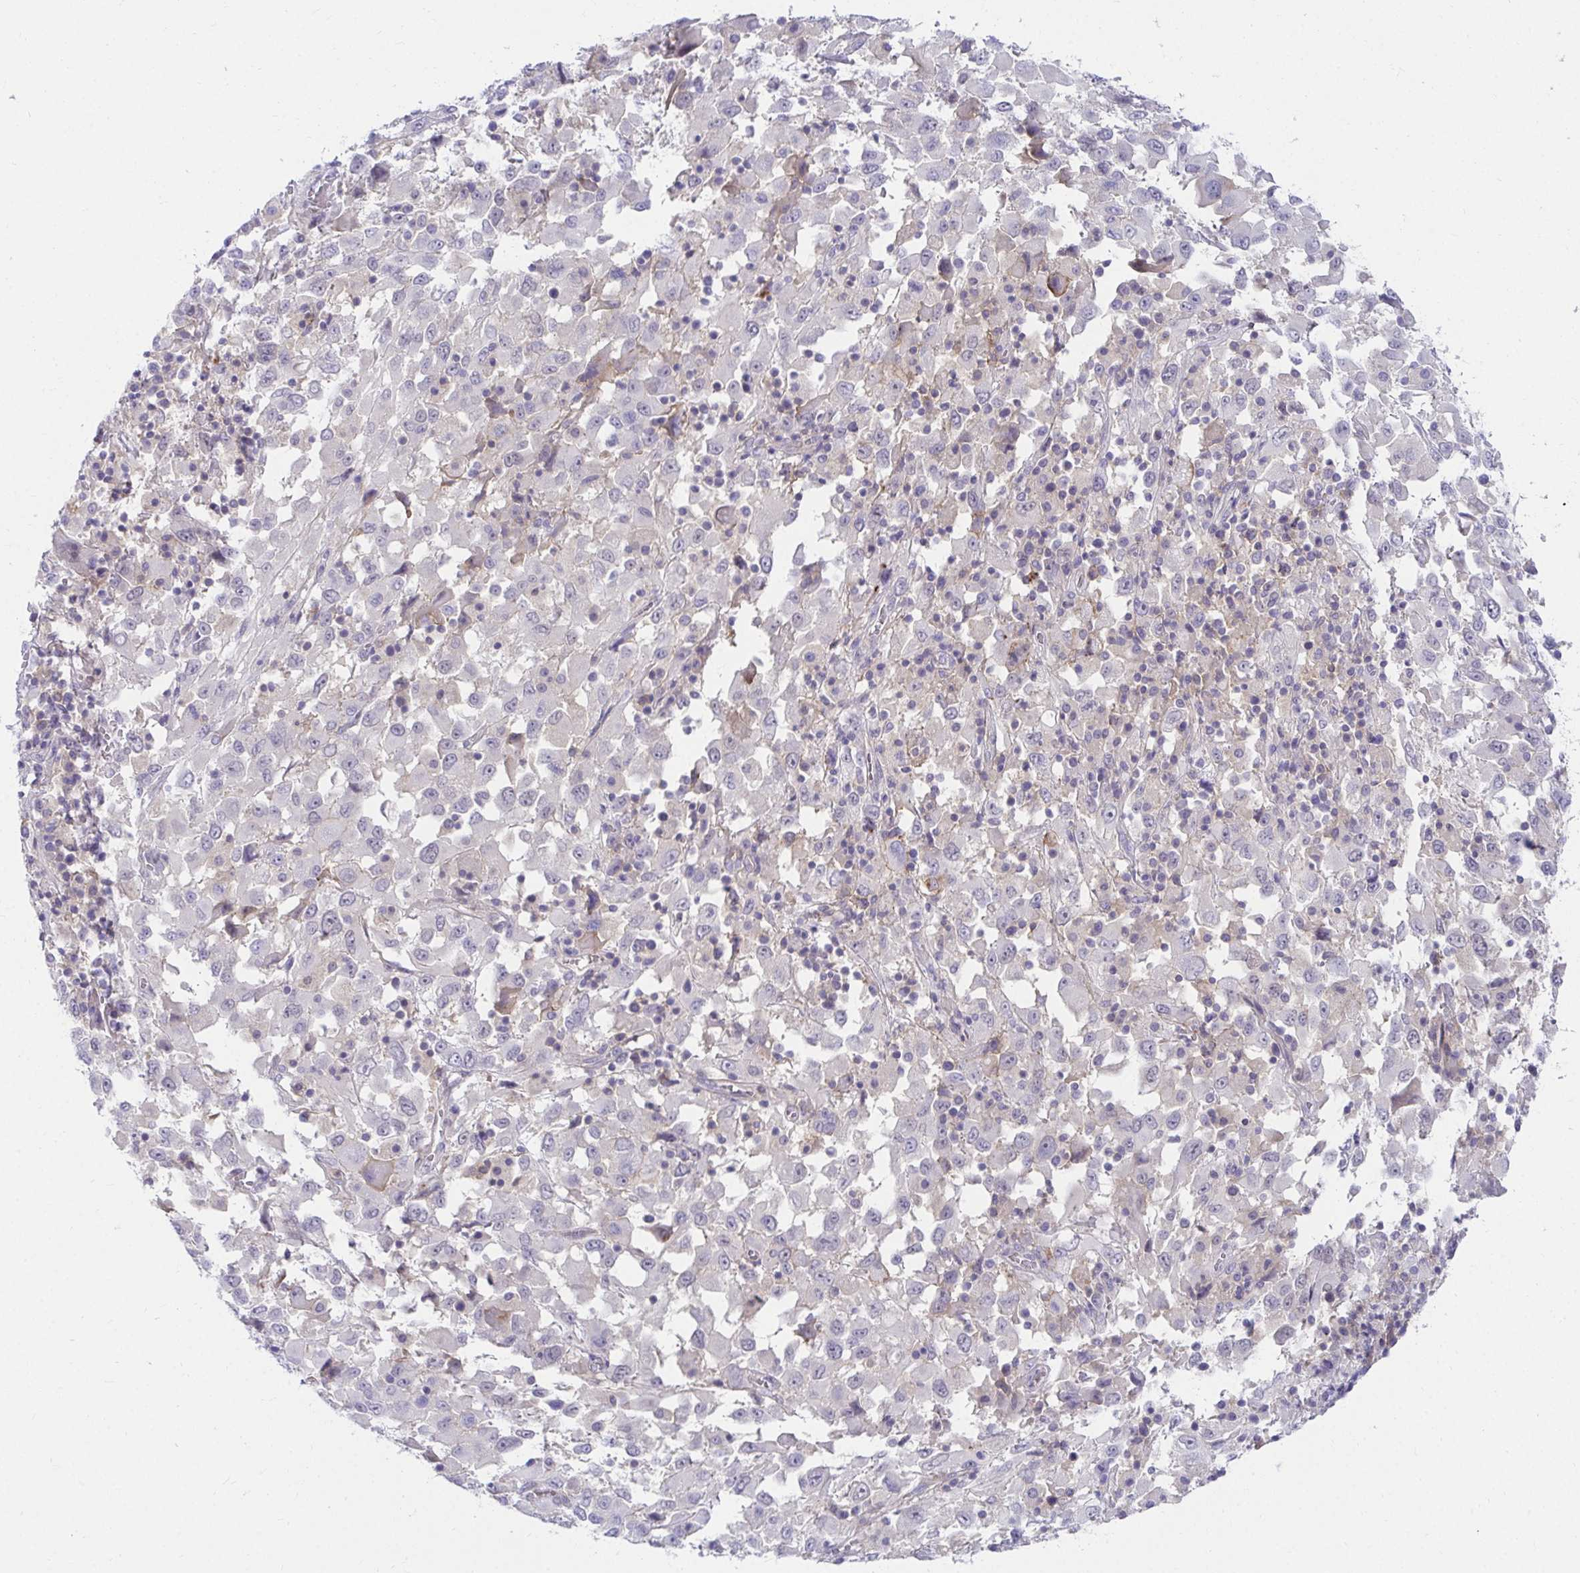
{"staining": {"intensity": "negative", "quantity": "none", "location": "none"}, "tissue": "melanoma", "cell_type": "Tumor cells", "image_type": "cancer", "snomed": [{"axis": "morphology", "description": "Malignant melanoma, Metastatic site"}, {"axis": "topography", "description": "Soft tissue"}], "caption": "DAB (3,3'-diaminobenzidine) immunohistochemical staining of human melanoma displays no significant staining in tumor cells.", "gene": "C19orf81", "patient": {"sex": "male", "age": 50}}